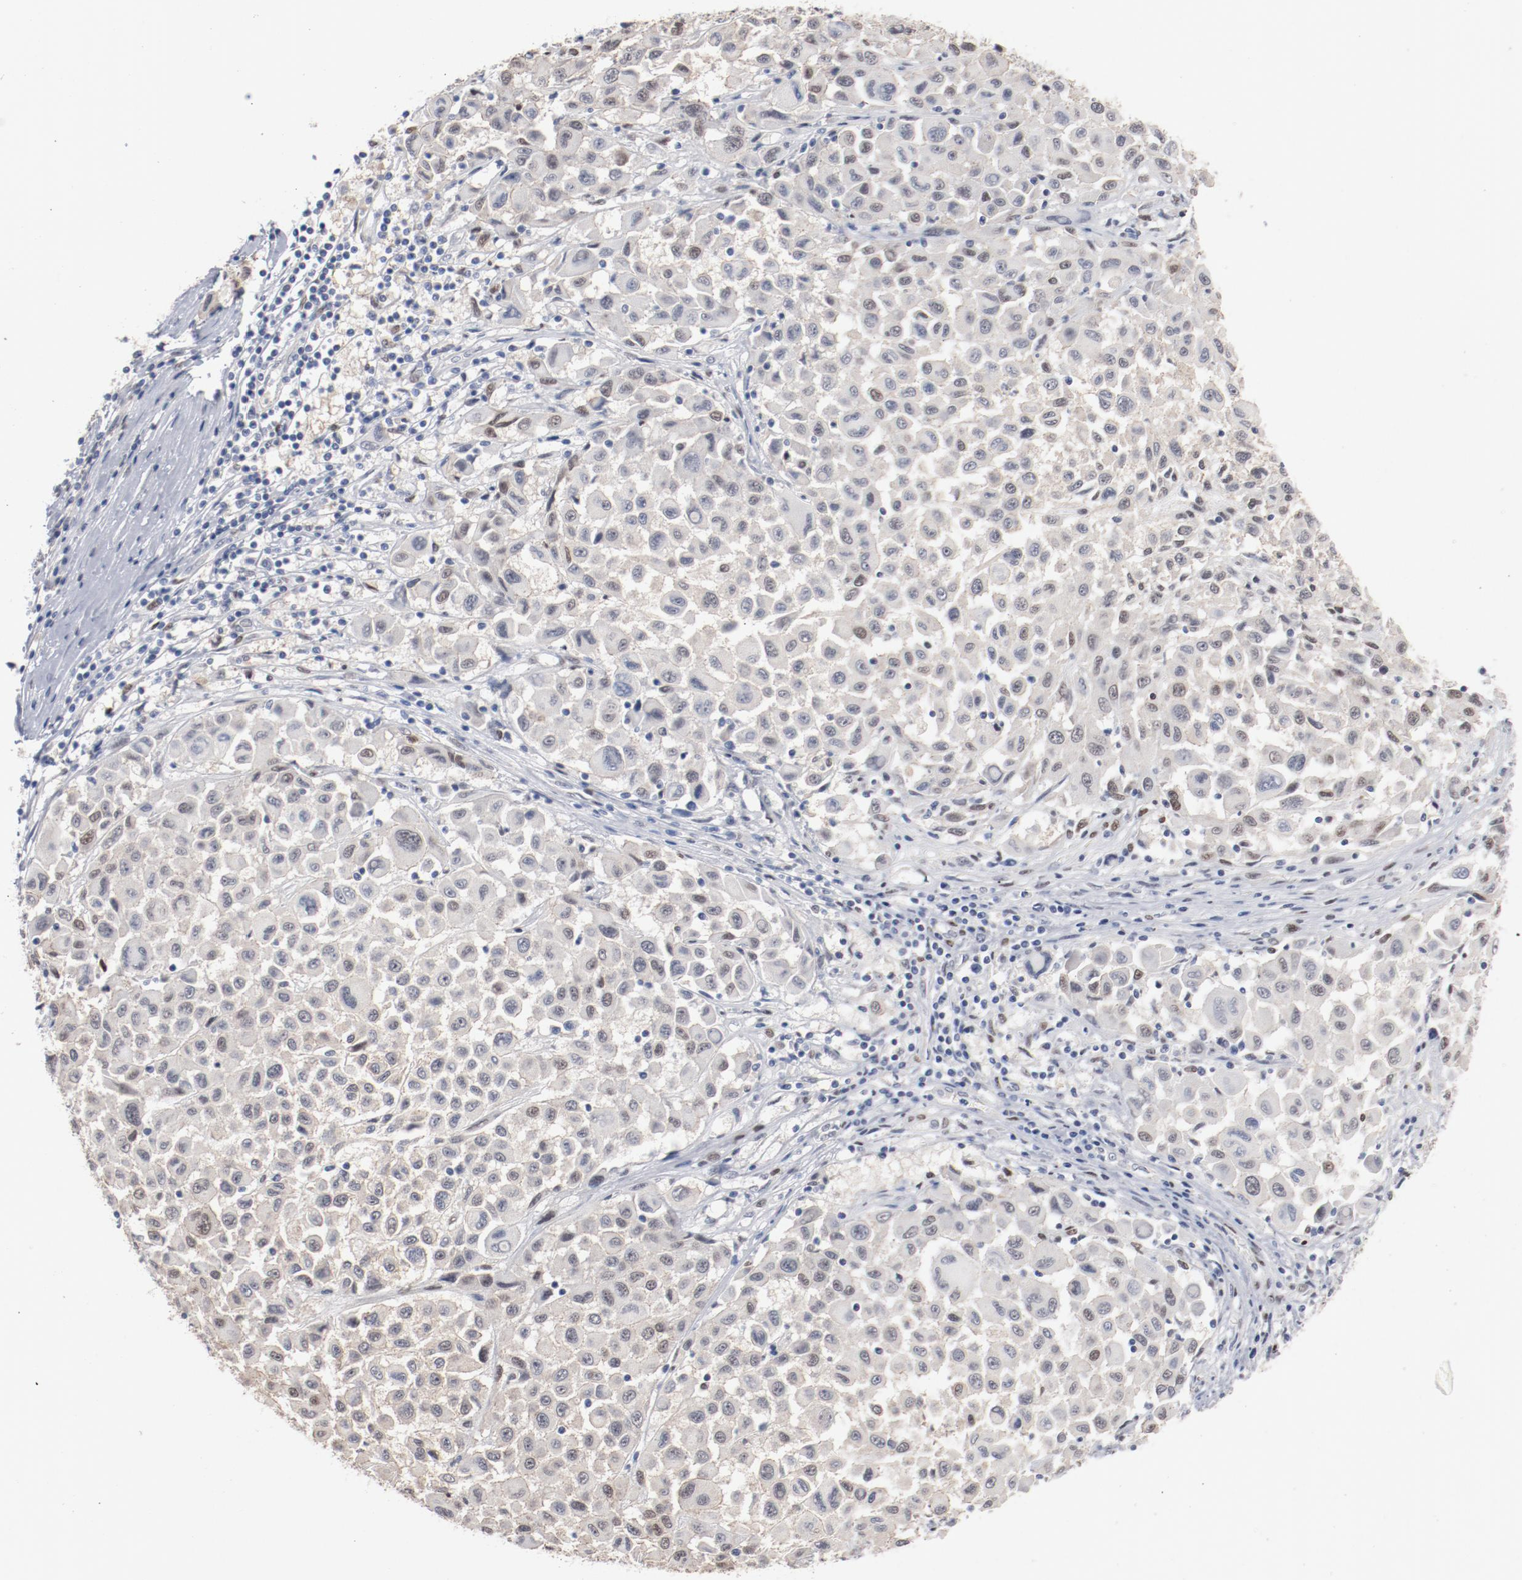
{"staining": {"intensity": "negative", "quantity": "none", "location": "none"}, "tissue": "melanoma", "cell_type": "Tumor cells", "image_type": "cancer", "snomed": [{"axis": "morphology", "description": "Malignant melanoma, Metastatic site"}, {"axis": "topography", "description": "Lymph node"}], "caption": "An immunohistochemistry (IHC) histopathology image of malignant melanoma (metastatic site) is shown. There is no staining in tumor cells of malignant melanoma (metastatic site).", "gene": "ZEB2", "patient": {"sex": "male", "age": 61}}